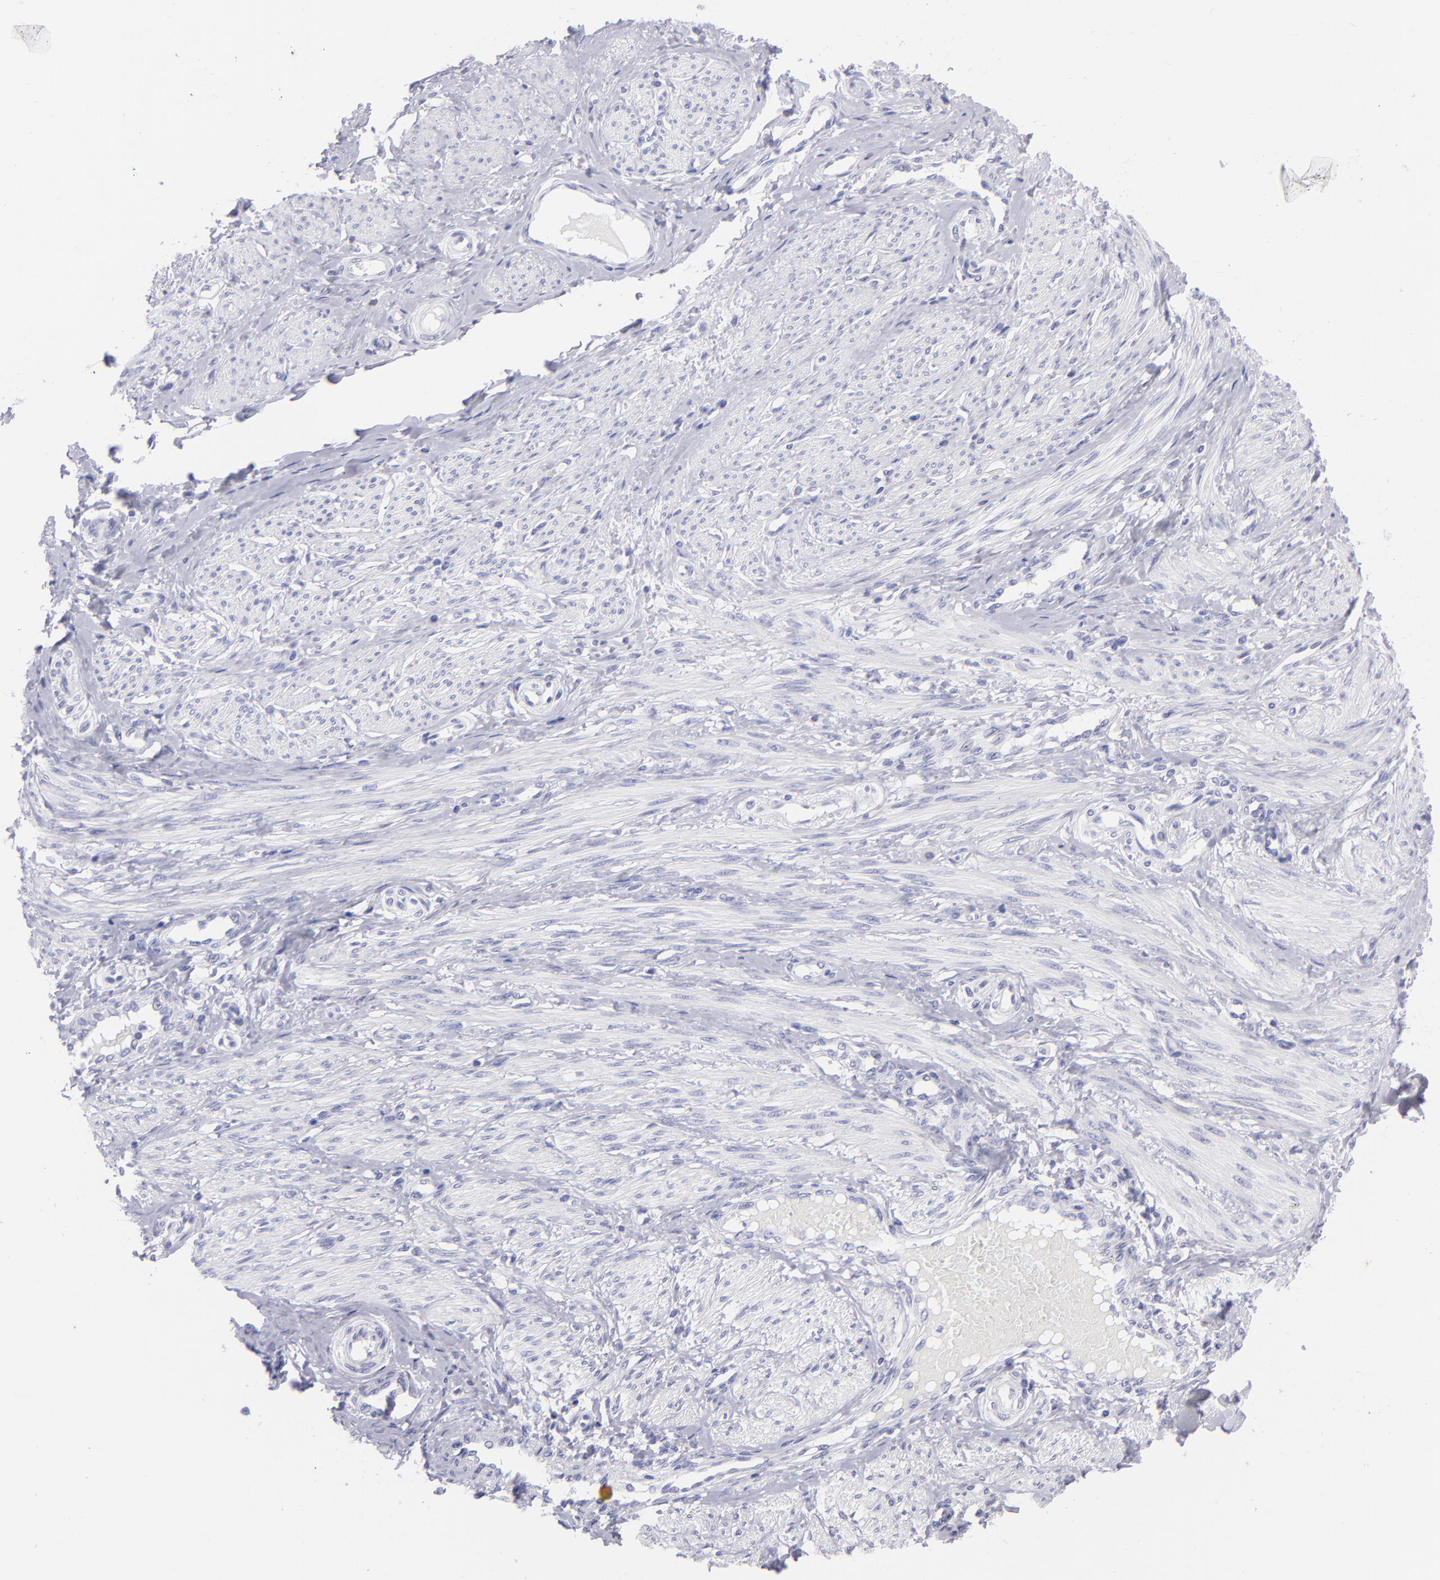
{"staining": {"intensity": "negative", "quantity": "none", "location": "none"}, "tissue": "smooth muscle", "cell_type": "Smooth muscle cells", "image_type": "normal", "snomed": [{"axis": "morphology", "description": "Normal tissue, NOS"}, {"axis": "topography", "description": "Smooth muscle"}, {"axis": "topography", "description": "Uterus"}], "caption": "Micrograph shows no protein staining in smooth muscle cells of benign smooth muscle. (Stains: DAB (3,3'-diaminobenzidine) immunohistochemistry (IHC) with hematoxylin counter stain, Microscopy: brightfield microscopy at high magnification).", "gene": "SLC1A2", "patient": {"sex": "female", "age": 39}}